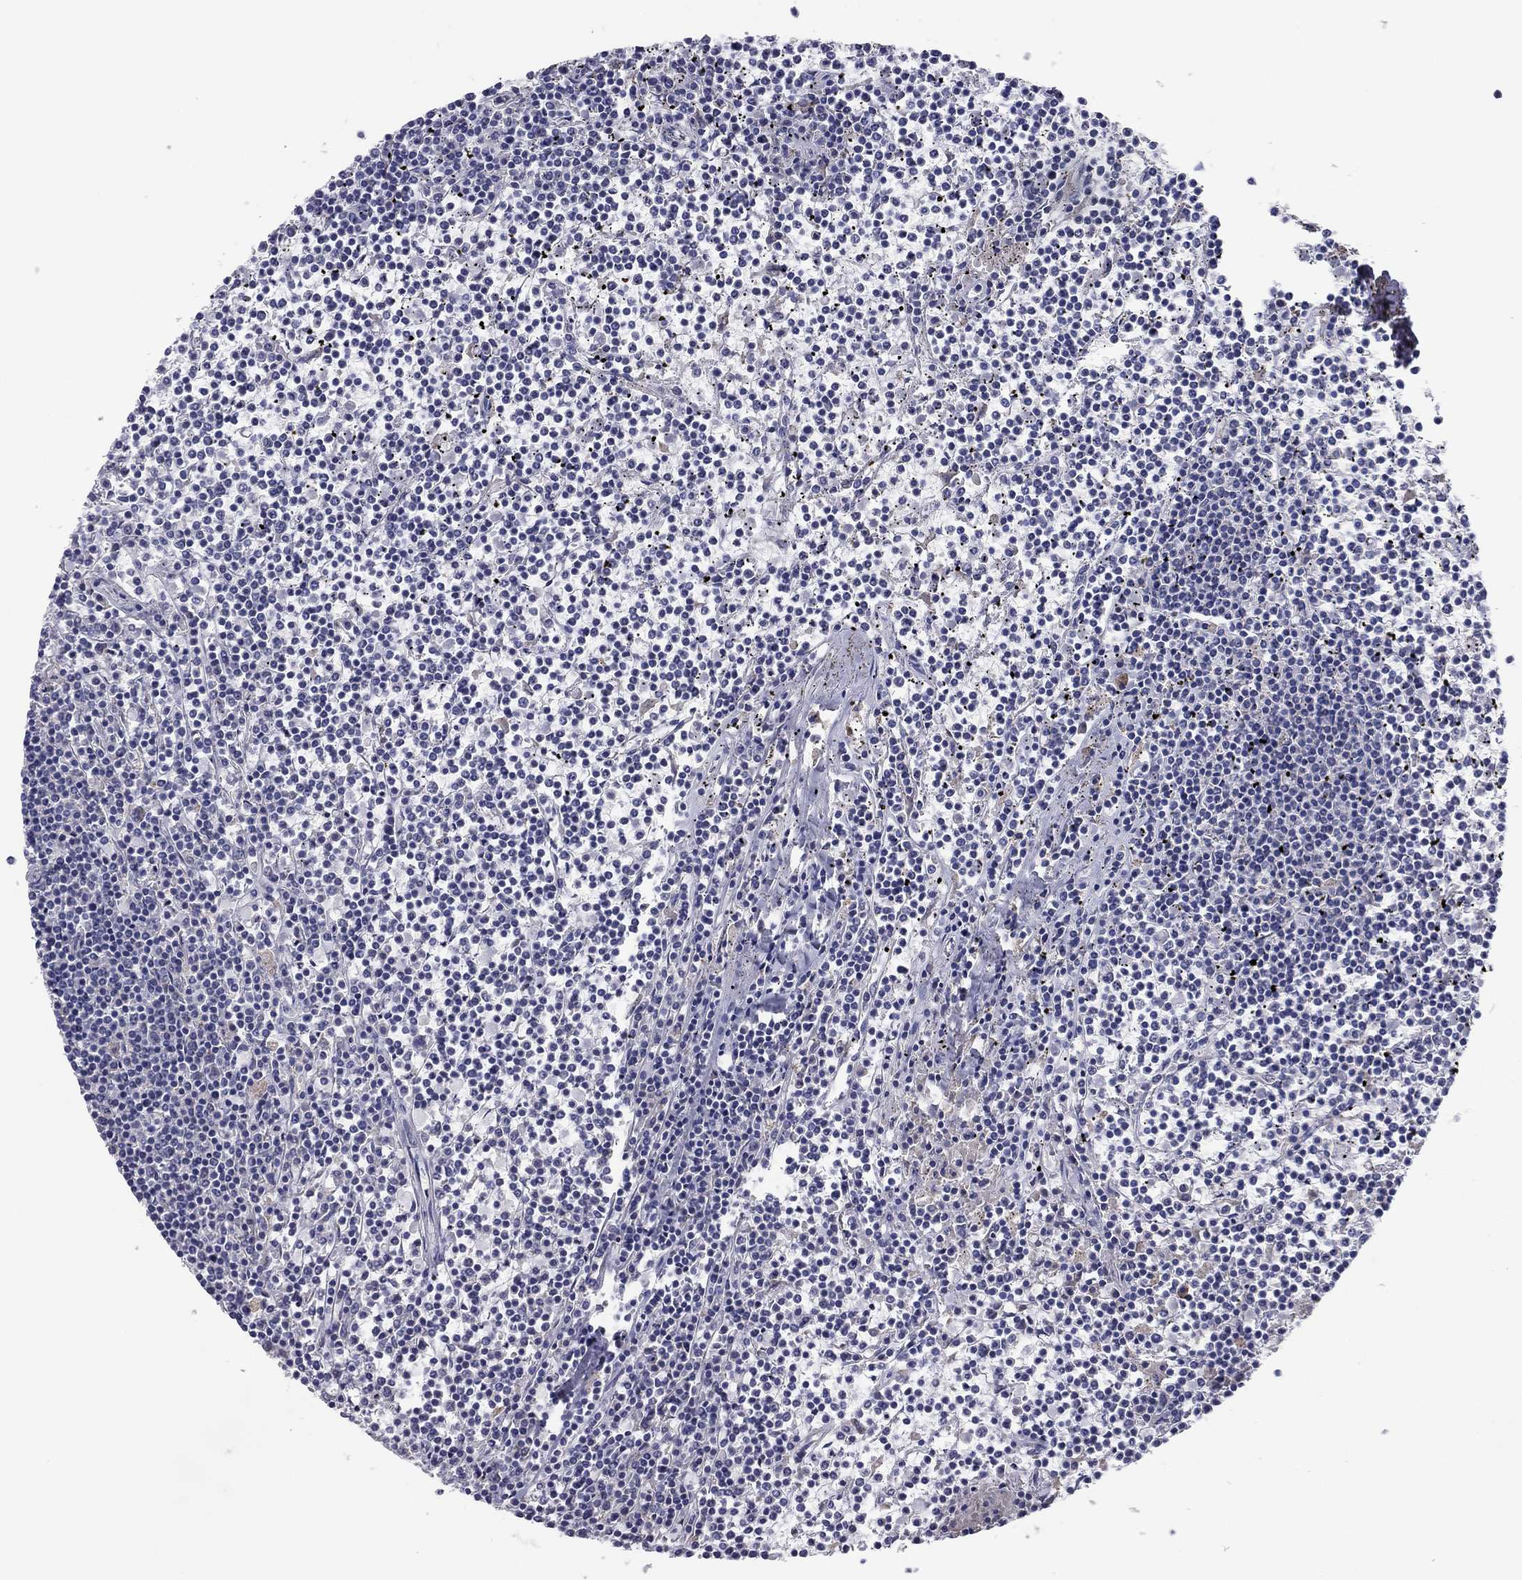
{"staining": {"intensity": "weak", "quantity": "<25%", "location": "cytoplasmic/membranous"}, "tissue": "lymphoma", "cell_type": "Tumor cells", "image_type": "cancer", "snomed": [{"axis": "morphology", "description": "Malignant lymphoma, non-Hodgkin's type, Low grade"}, {"axis": "topography", "description": "Spleen"}], "caption": "This is an IHC image of human low-grade malignant lymphoma, non-Hodgkin's type. There is no positivity in tumor cells.", "gene": "GRK7", "patient": {"sex": "female", "age": 19}}